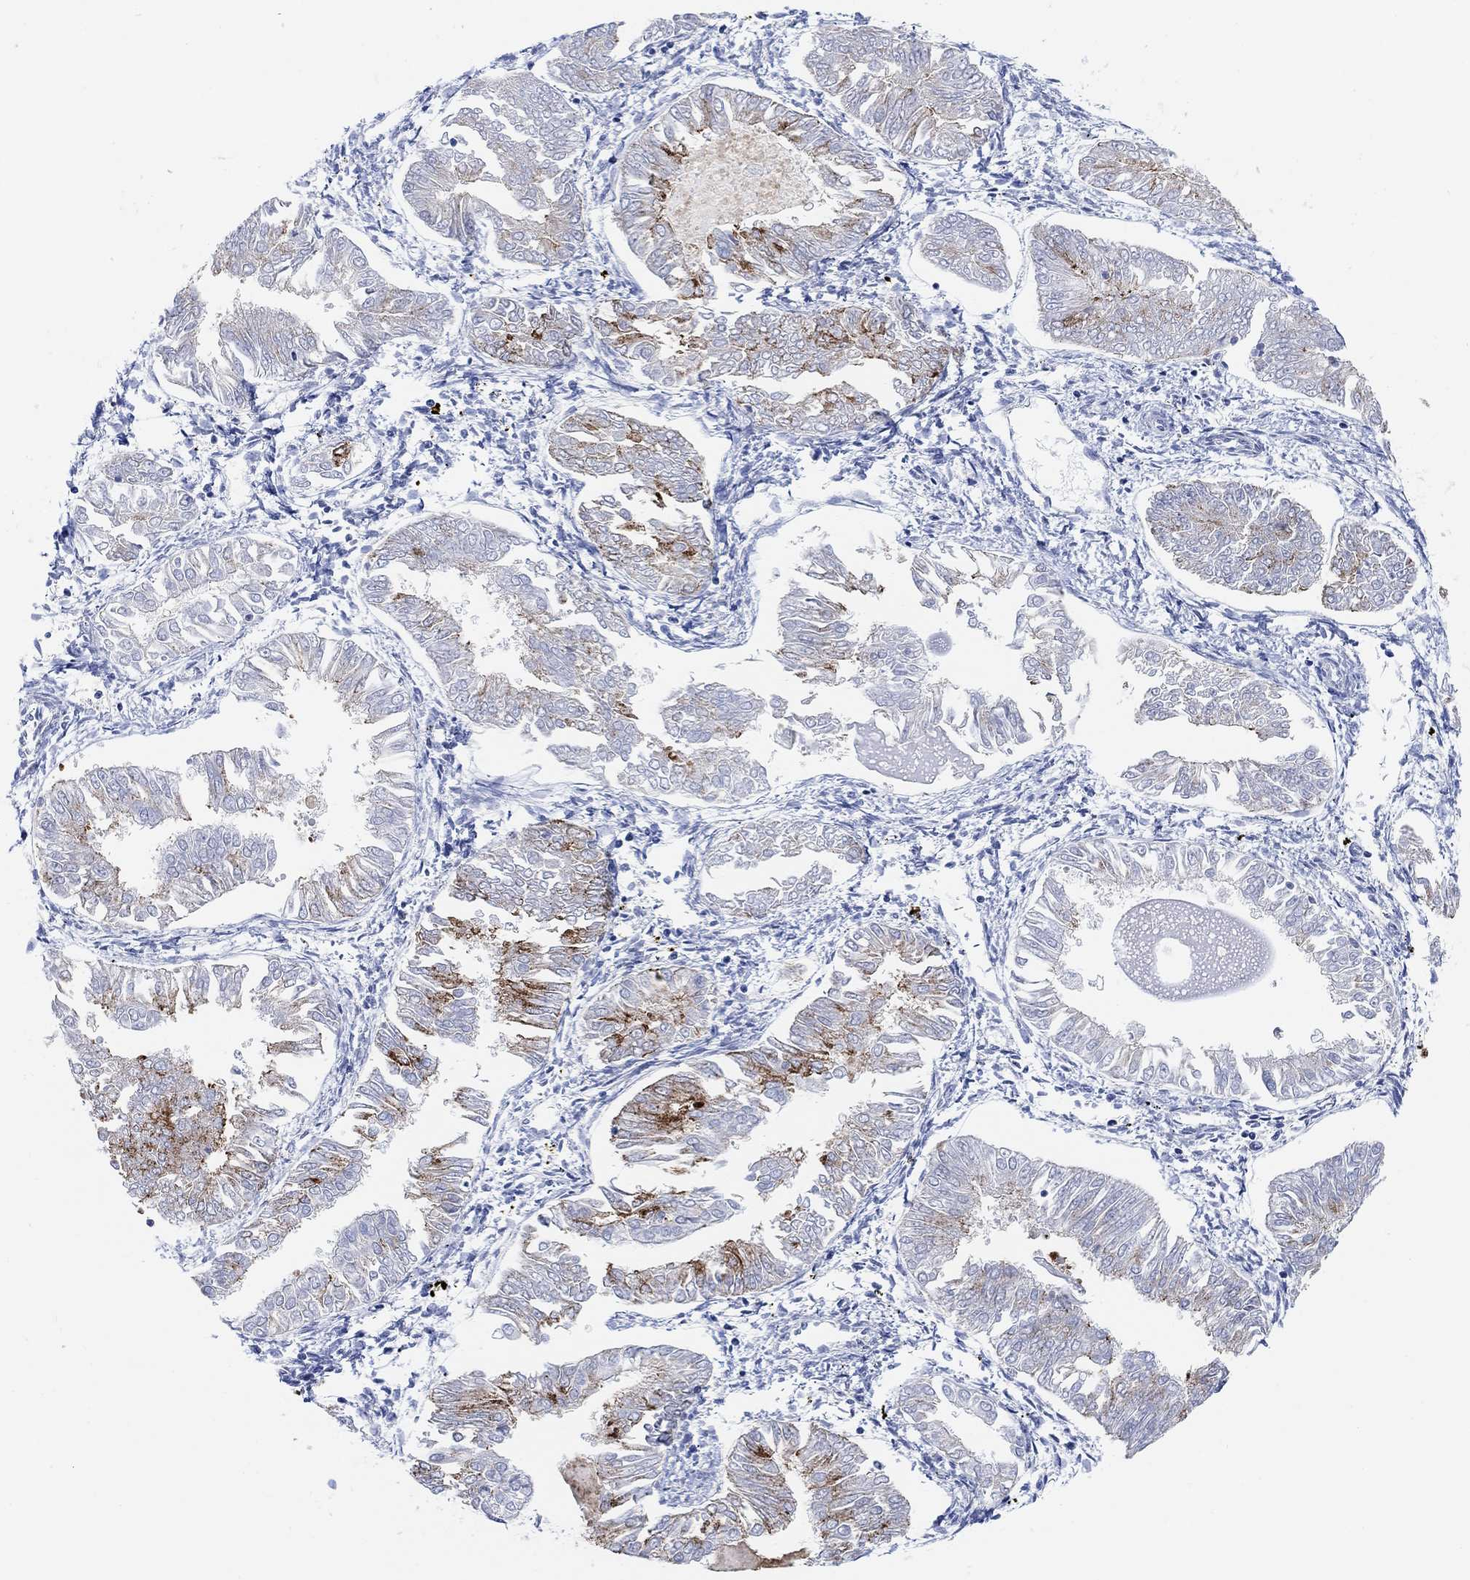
{"staining": {"intensity": "strong", "quantity": "<25%", "location": "cytoplasmic/membranous"}, "tissue": "endometrial cancer", "cell_type": "Tumor cells", "image_type": "cancer", "snomed": [{"axis": "morphology", "description": "Adenocarcinoma, NOS"}, {"axis": "topography", "description": "Endometrium"}], "caption": "Tumor cells exhibit medium levels of strong cytoplasmic/membranous staining in approximately <25% of cells in endometrial cancer (adenocarcinoma).", "gene": "RIMS1", "patient": {"sex": "female", "age": 53}}